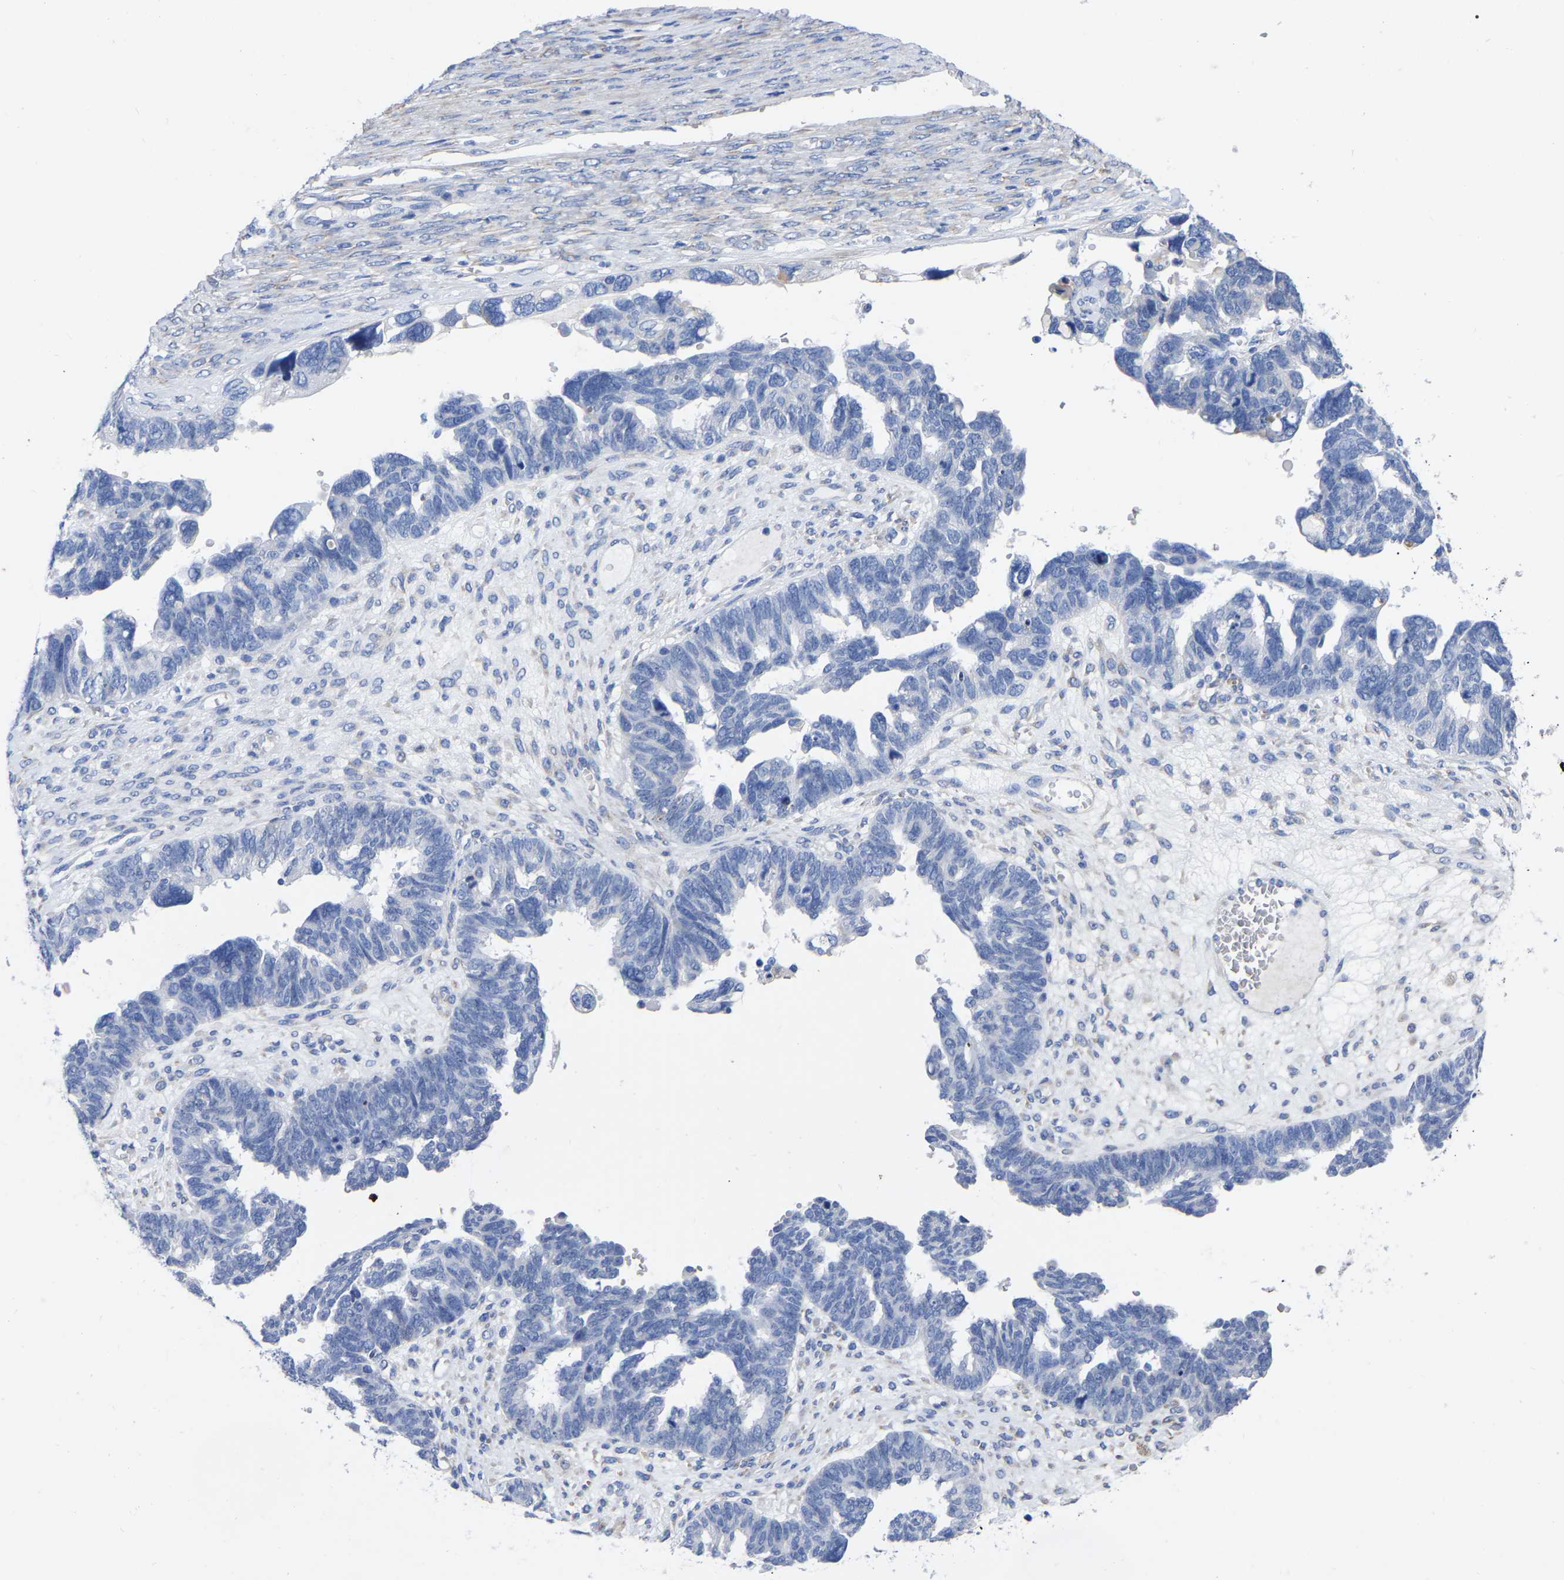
{"staining": {"intensity": "negative", "quantity": "none", "location": "none"}, "tissue": "ovarian cancer", "cell_type": "Tumor cells", "image_type": "cancer", "snomed": [{"axis": "morphology", "description": "Cystadenocarcinoma, serous, NOS"}, {"axis": "topography", "description": "Ovary"}], "caption": "Human ovarian serous cystadenocarcinoma stained for a protein using immunohistochemistry (IHC) shows no positivity in tumor cells.", "gene": "GDF3", "patient": {"sex": "female", "age": 79}}